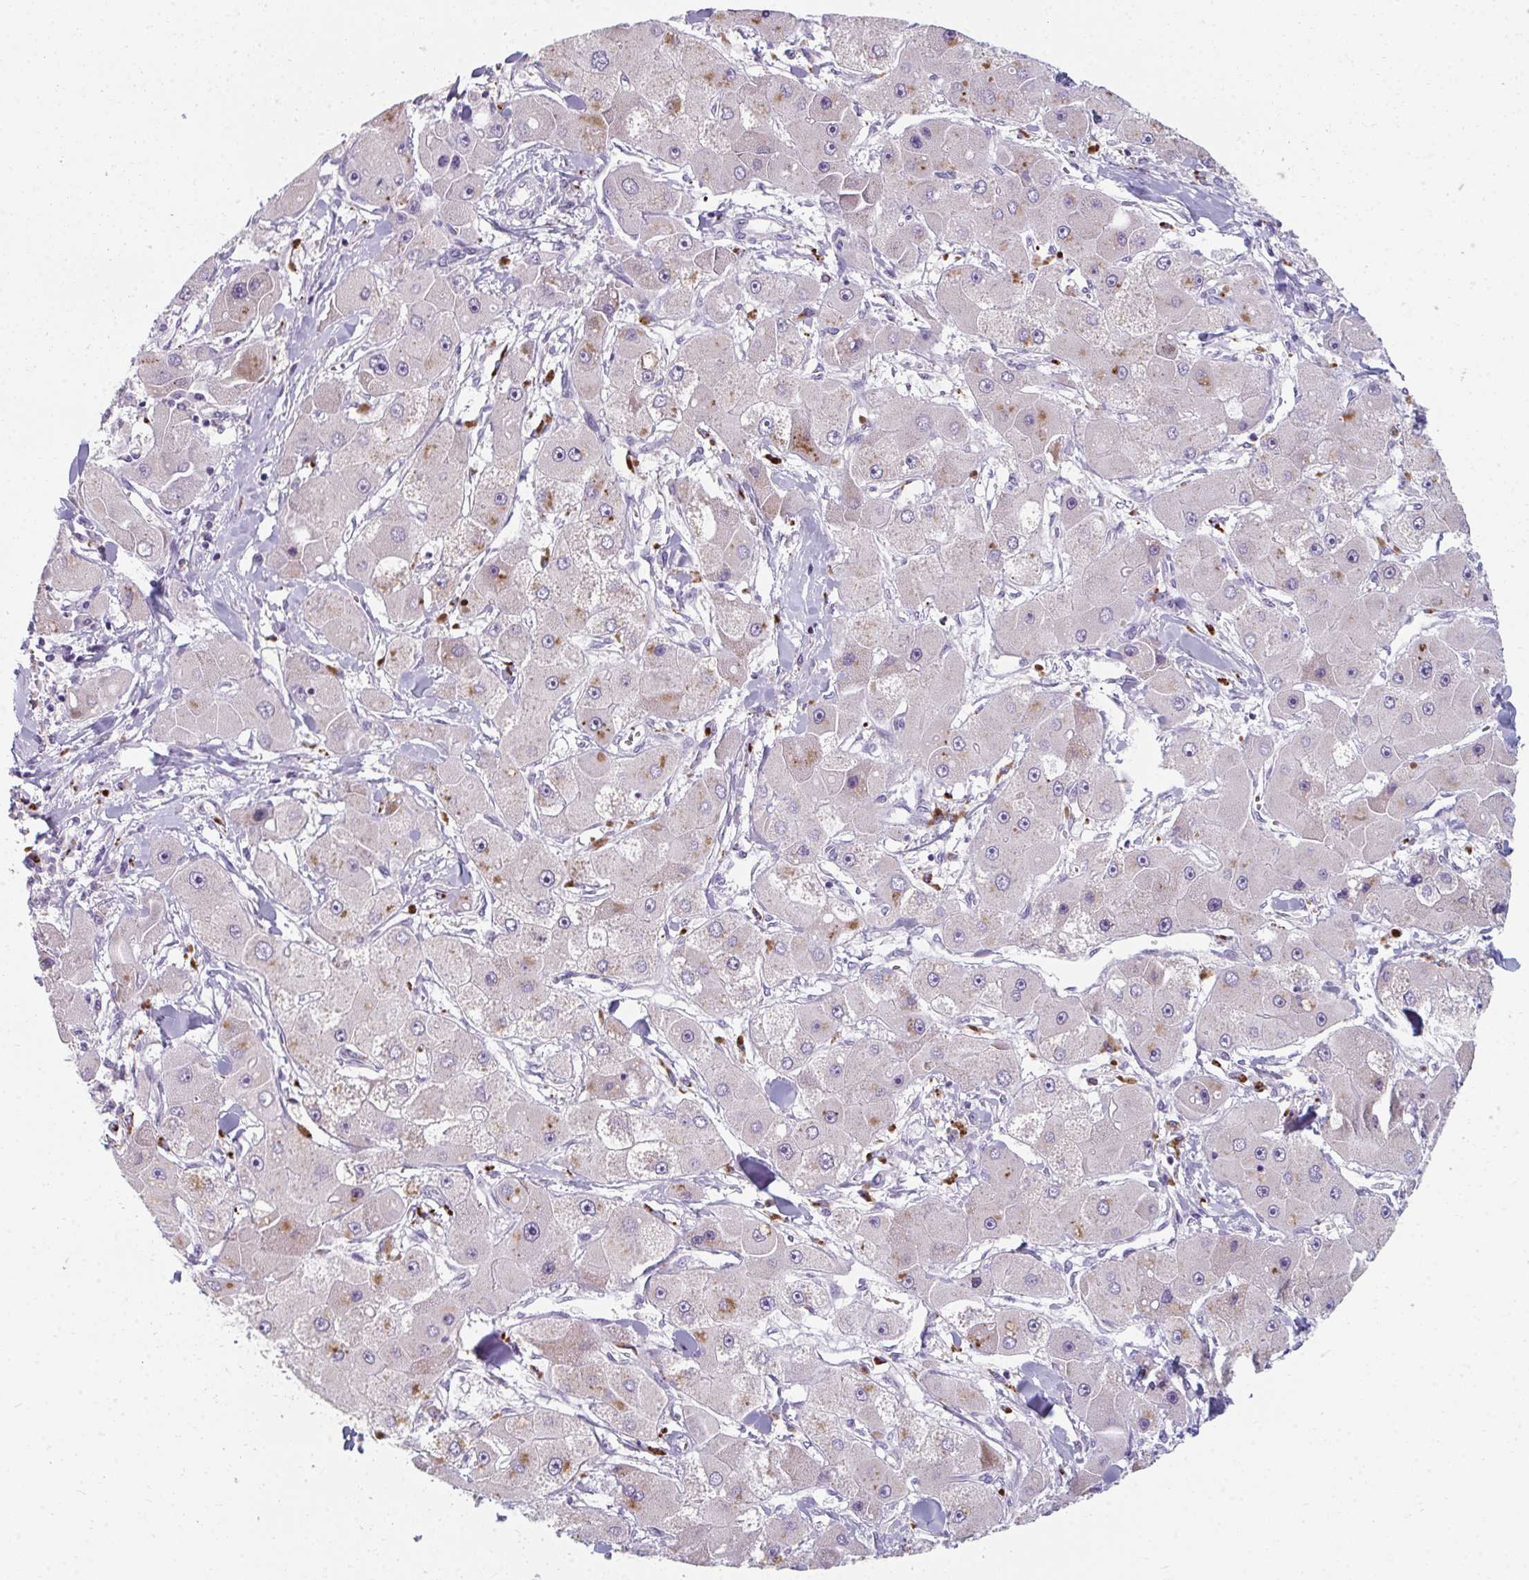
{"staining": {"intensity": "moderate", "quantity": "<25%", "location": "cytoplasmic/membranous"}, "tissue": "liver cancer", "cell_type": "Tumor cells", "image_type": "cancer", "snomed": [{"axis": "morphology", "description": "Carcinoma, Hepatocellular, NOS"}, {"axis": "topography", "description": "Liver"}], "caption": "Moderate cytoplasmic/membranous expression is identified in about <25% of tumor cells in hepatocellular carcinoma (liver). The staining was performed using DAB to visualize the protein expression in brown, while the nuclei were stained in blue with hematoxylin (Magnification: 20x).", "gene": "EIF1AD", "patient": {"sex": "male", "age": 24}}